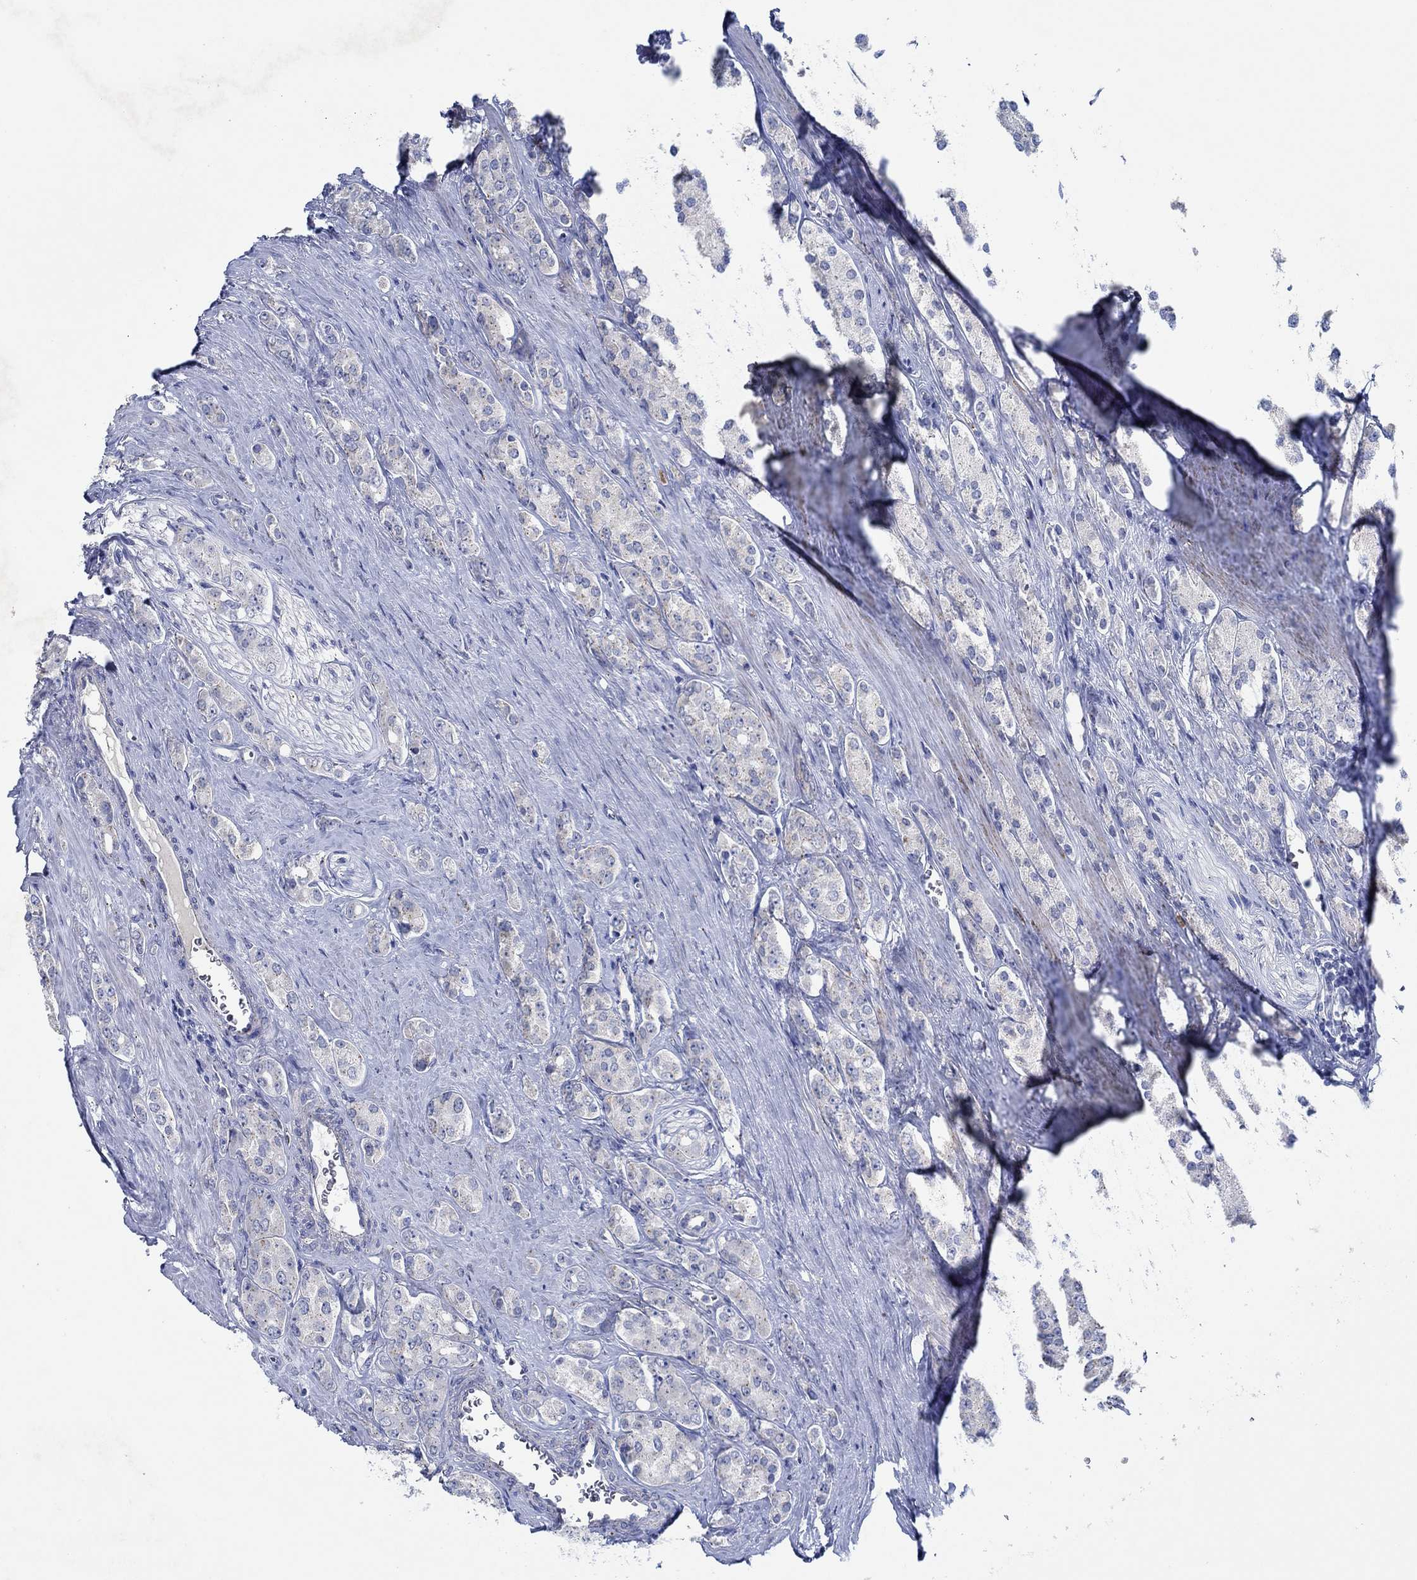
{"staining": {"intensity": "negative", "quantity": "none", "location": "none"}, "tissue": "prostate cancer", "cell_type": "Tumor cells", "image_type": "cancer", "snomed": [{"axis": "morphology", "description": "Adenocarcinoma, NOS"}, {"axis": "topography", "description": "Prostate"}], "caption": "Photomicrograph shows no protein staining in tumor cells of prostate adenocarcinoma tissue. The staining is performed using DAB brown chromogen with nuclei counter-stained in using hematoxylin.", "gene": "CPM", "patient": {"sex": "male", "age": 67}}